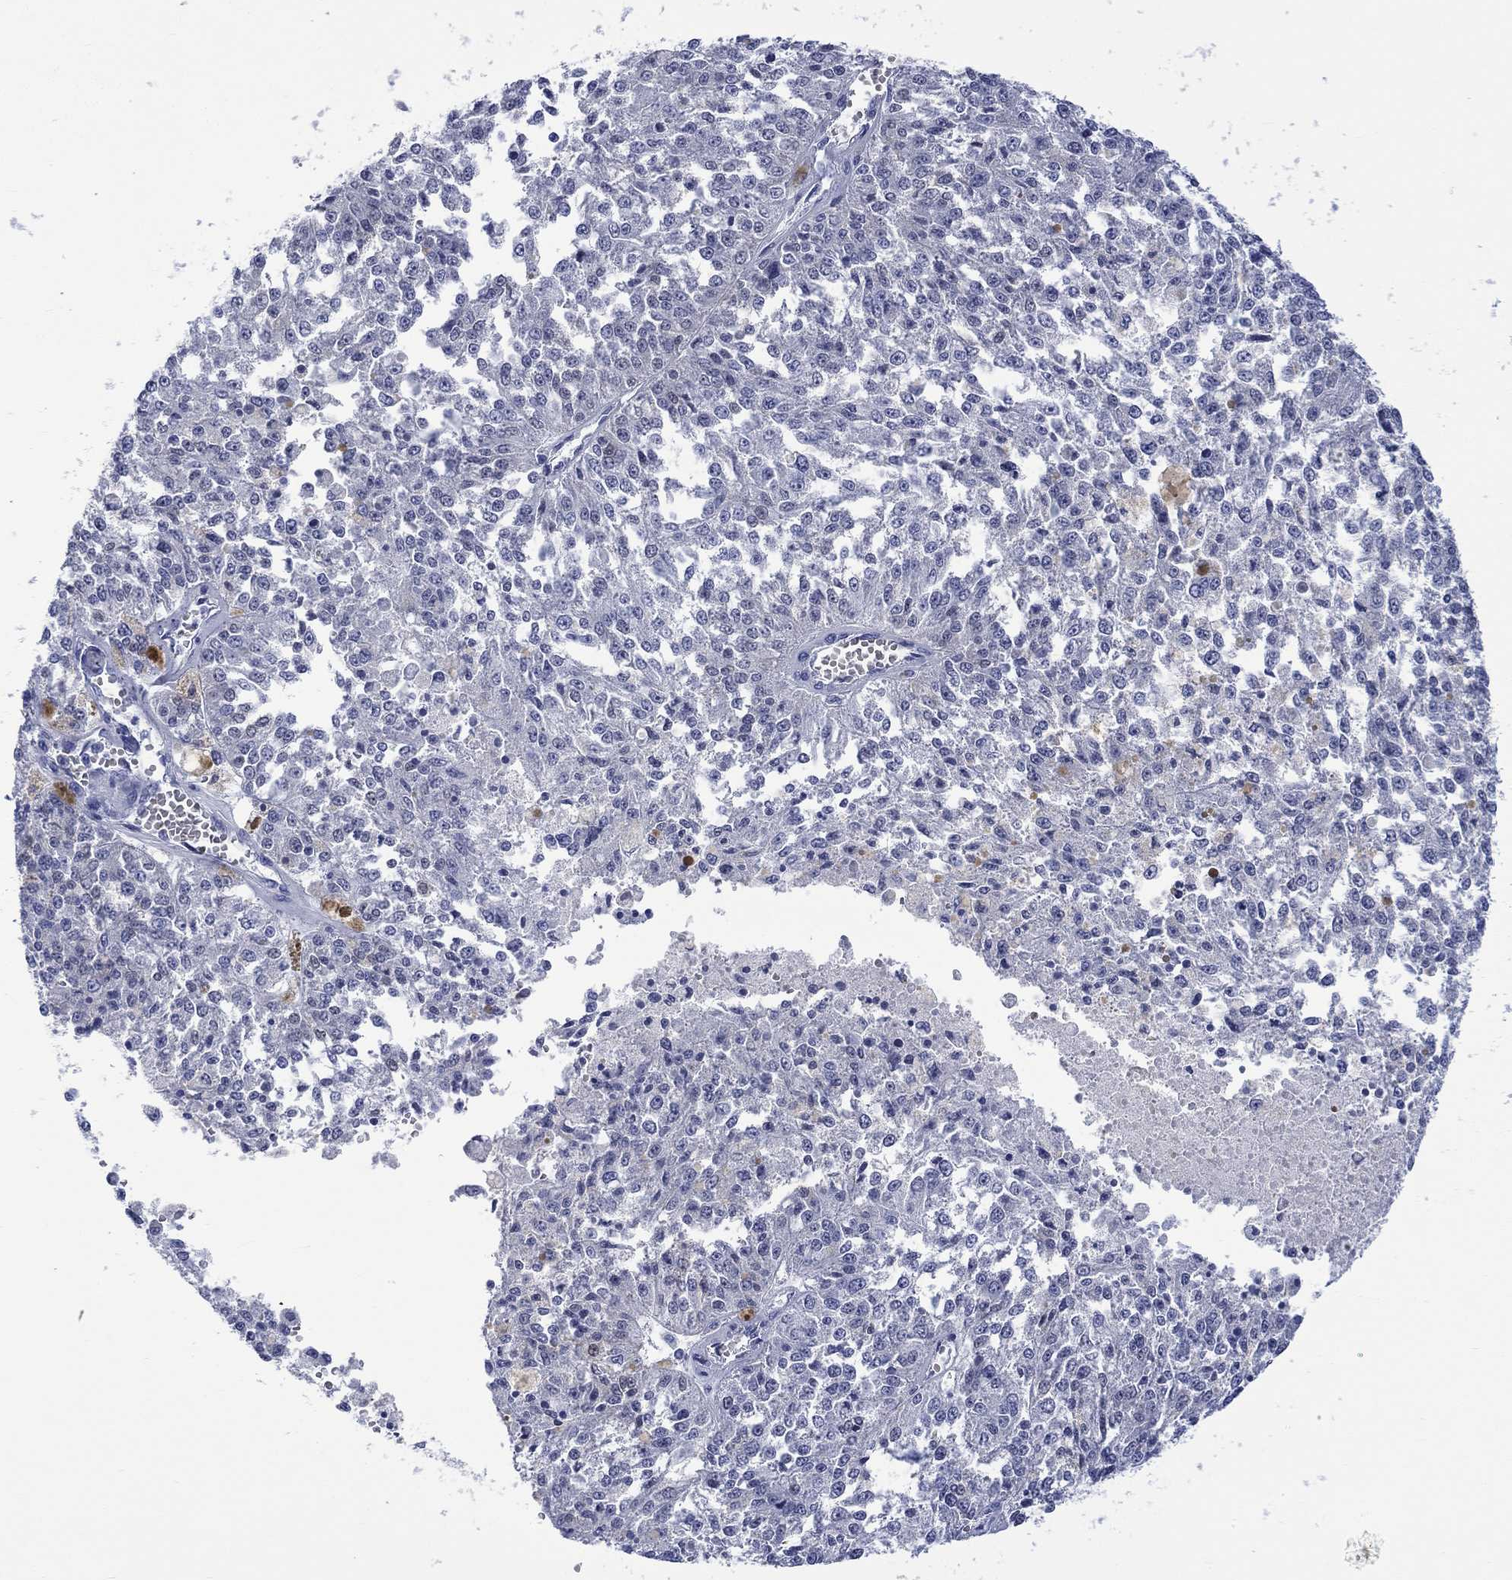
{"staining": {"intensity": "negative", "quantity": "none", "location": "none"}, "tissue": "melanoma", "cell_type": "Tumor cells", "image_type": "cancer", "snomed": [{"axis": "morphology", "description": "Malignant melanoma, Metastatic site"}, {"axis": "topography", "description": "Lymph node"}], "caption": "Tumor cells show no significant staining in melanoma.", "gene": "MSI1", "patient": {"sex": "female", "age": 64}}